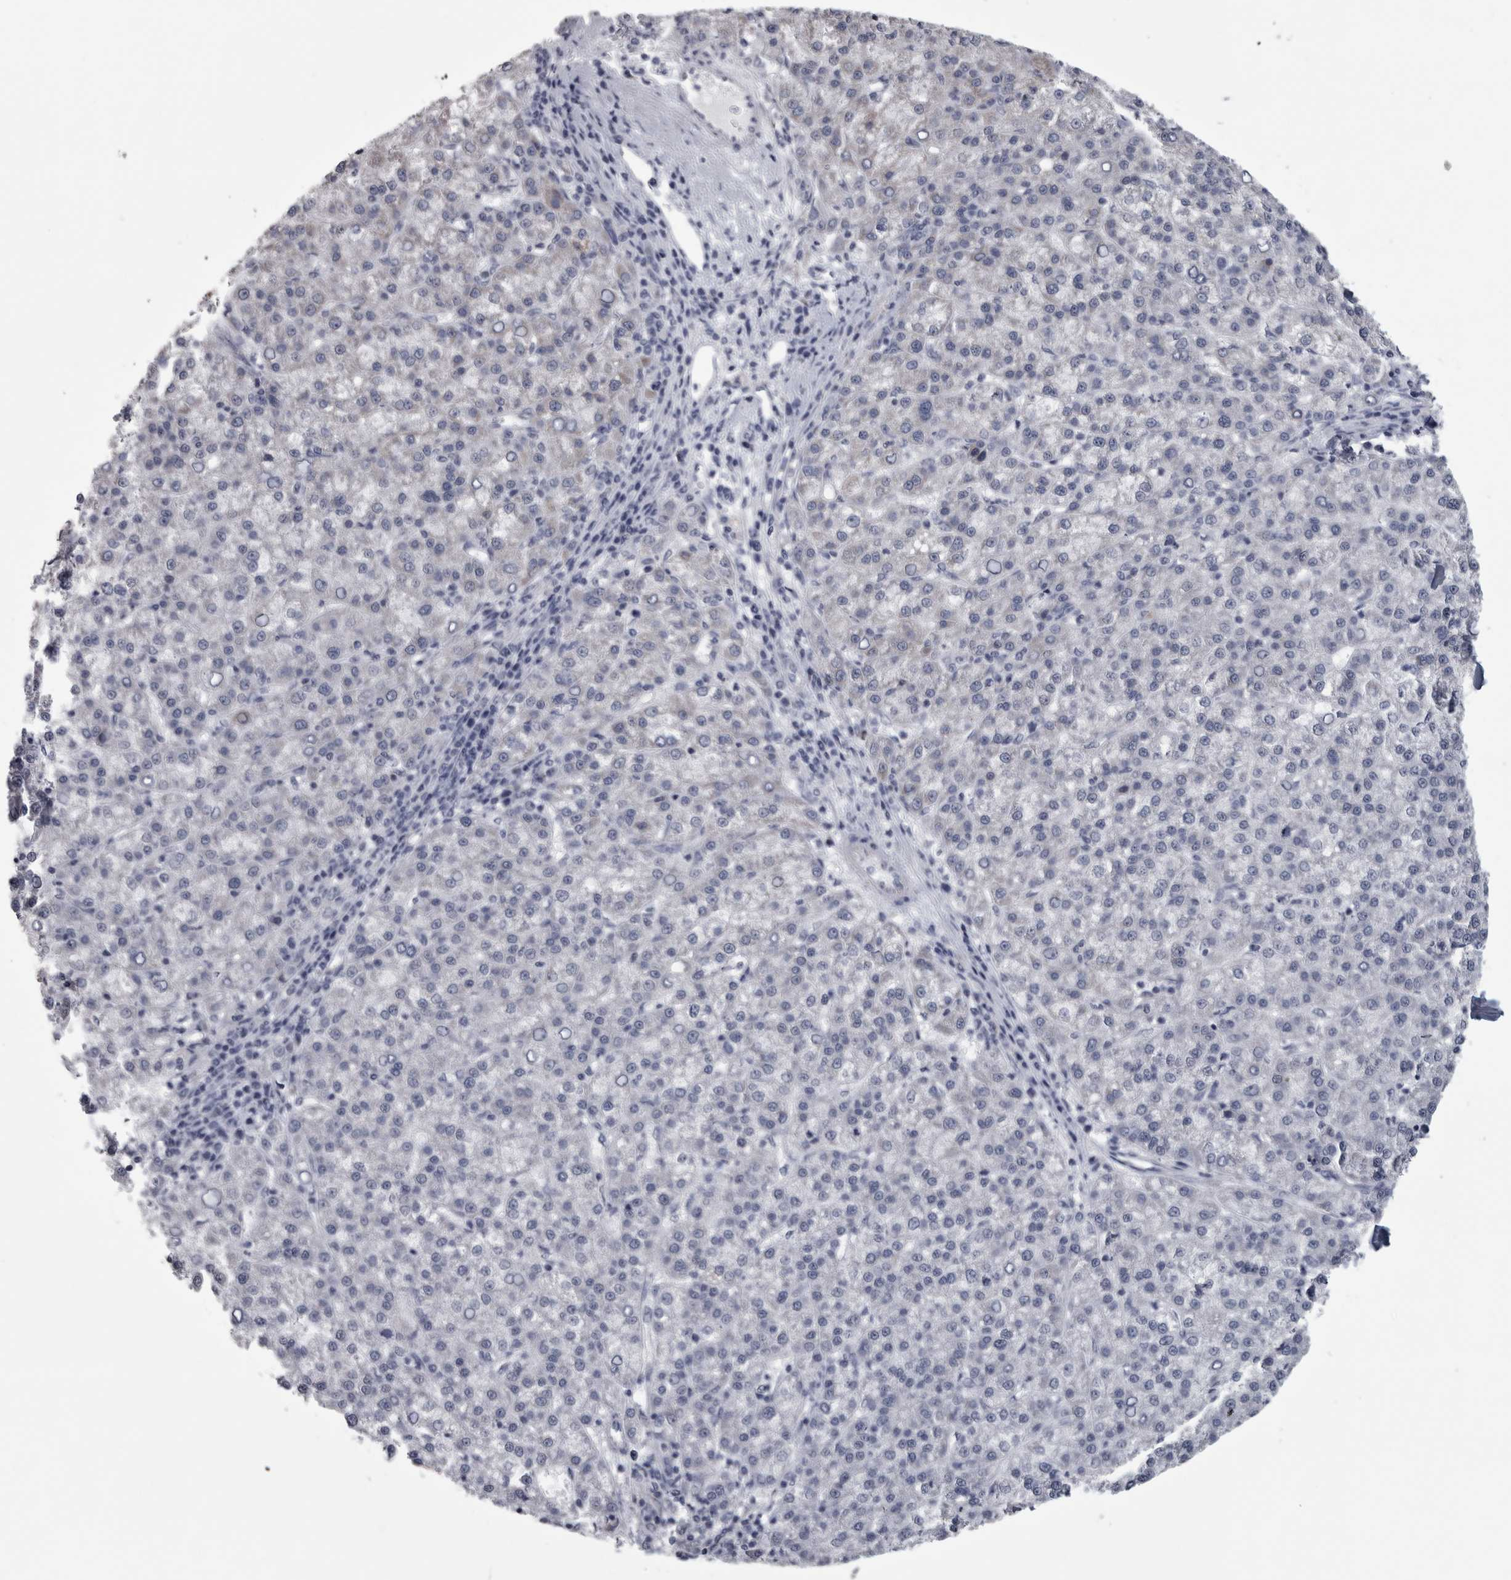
{"staining": {"intensity": "negative", "quantity": "none", "location": "none"}, "tissue": "liver cancer", "cell_type": "Tumor cells", "image_type": "cancer", "snomed": [{"axis": "morphology", "description": "Carcinoma, Hepatocellular, NOS"}, {"axis": "topography", "description": "Liver"}], "caption": "Tumor cells are negative for protein expression in human hepatocellular carcinoma (liver).", "gene": "DBT", "patient": {"sex": "female", "age": 58}}